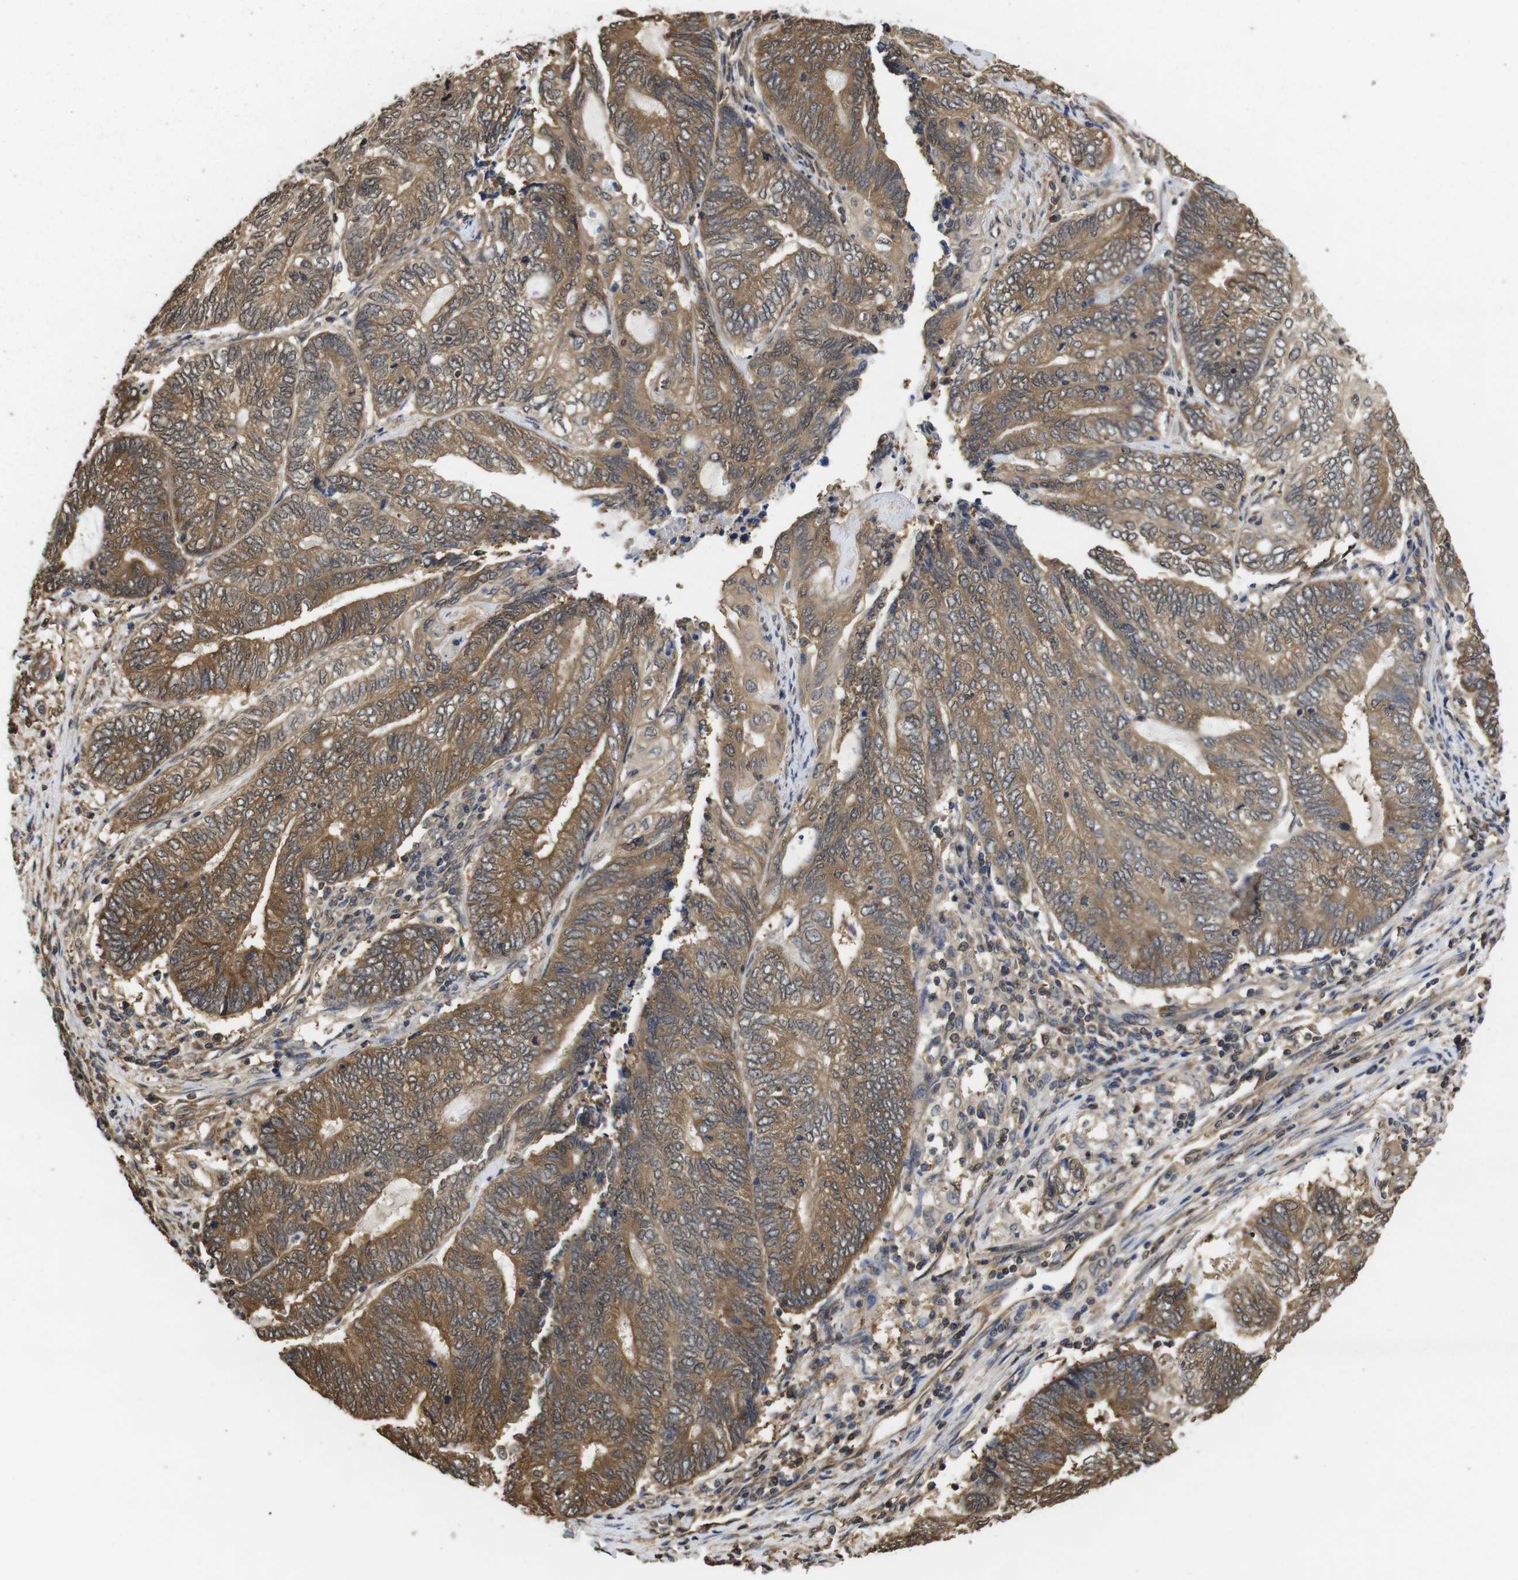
{"staining": {"intensity": "moderate", "quantity": ">75%", "location": "cytoplasmic/membranous"}, "tissue": "endometrial cancer", "cell_type": "Tumor cells", "image_type": "cancer", "snomed": [{"axis": "morphology", "description": "Adenocarcinoma, NOS"}, {"axis": "topography", "description": "Uterus"}, {"axis": "topography", "description": "Endometrium"}], "caption": "Human adenocarcinoma (endometrial) stained with a brown dye exhibits moderate cytoplasmic/membranous positive staining in approximately >75% of tumor cells.", "gene": "SUMO3", "patient": {"sex": "female", "age": 70}}